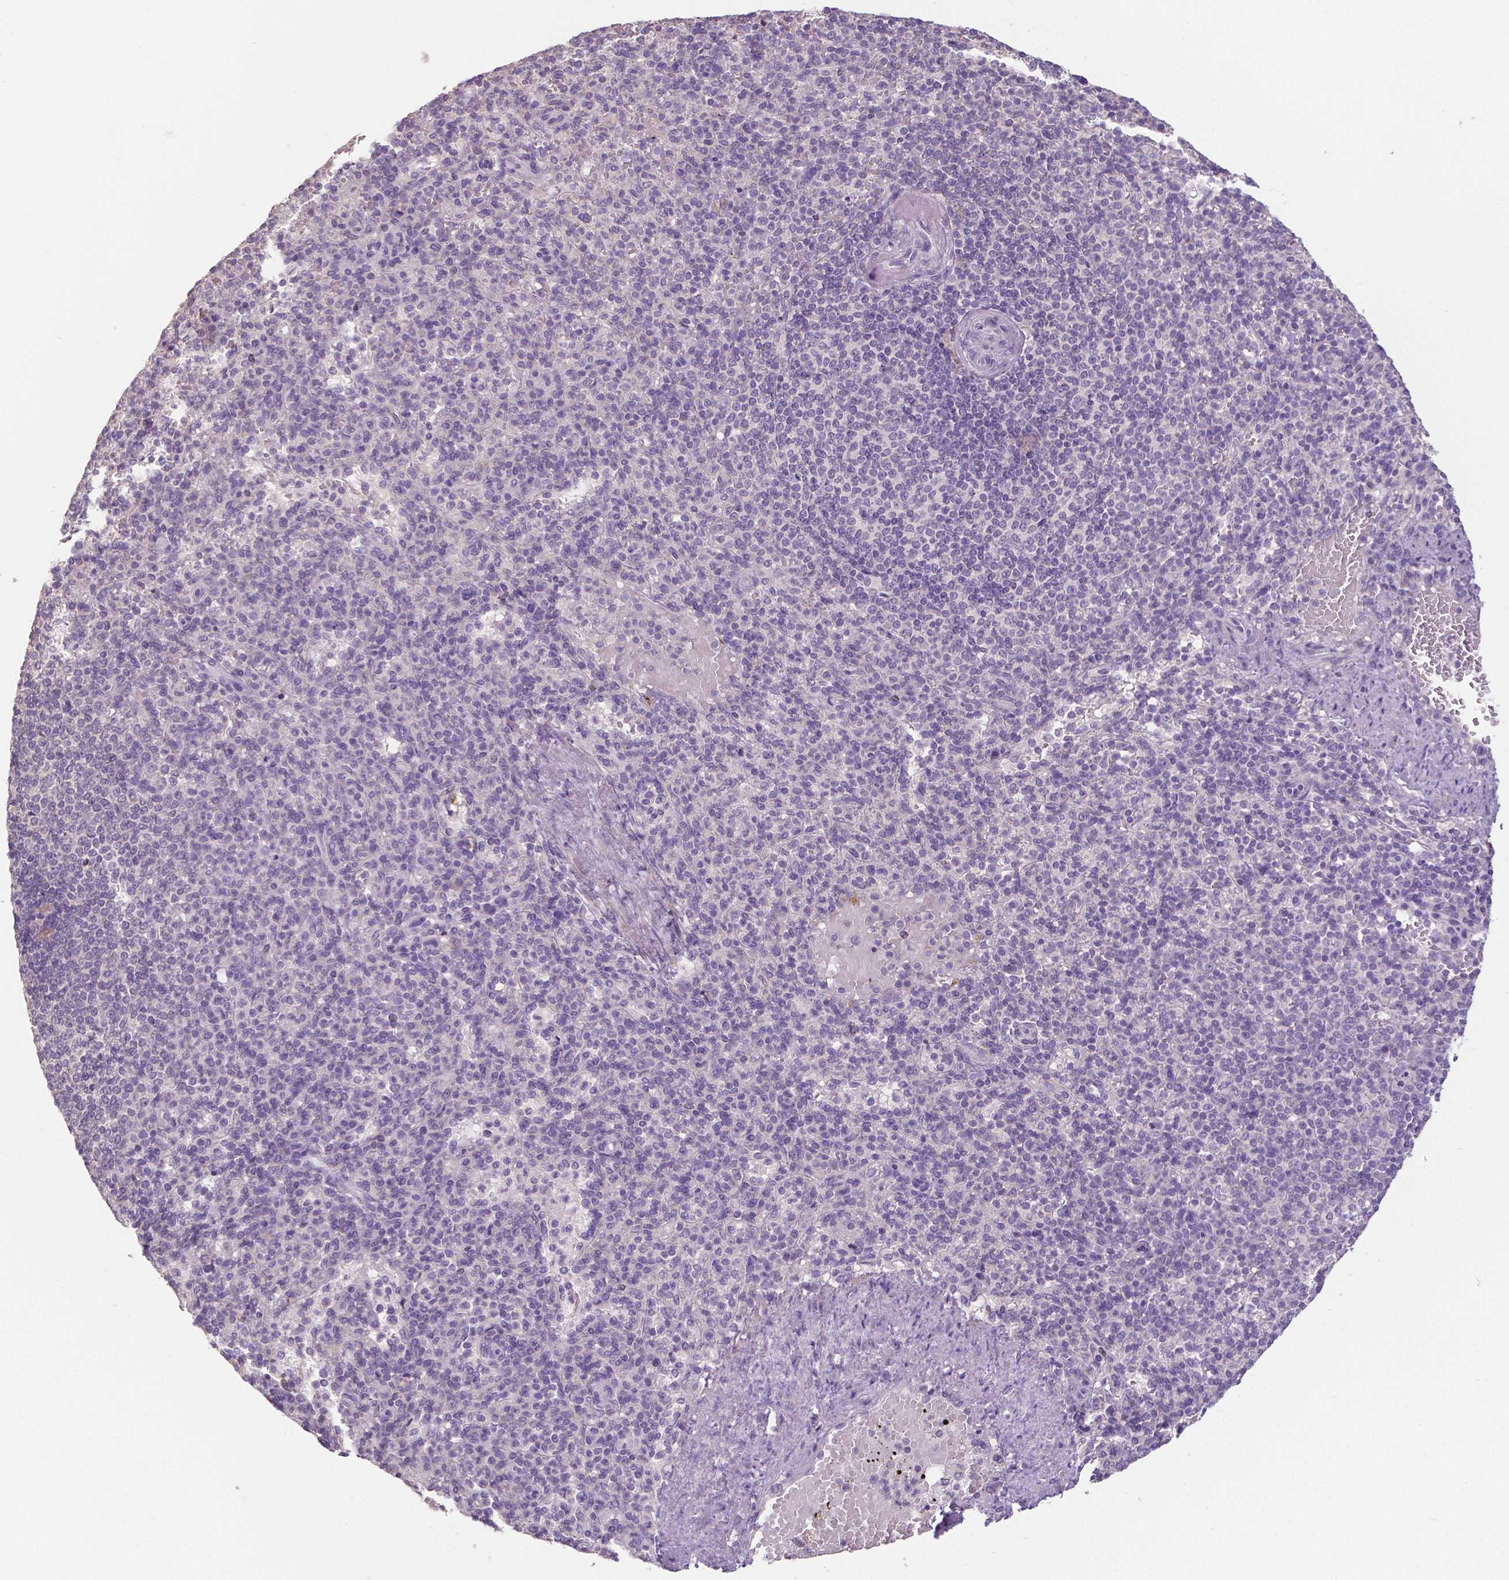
{"staining": {"intensity": "negative", "quantity": "none", "location": "none"}, "tissue": "spleen", "cell_type": "Cells in red pulp", "image_type": "normal", "snomed": [{"axis": "morphology", "description": "Normal tissue, NOS"}, {"axis": "topography", "description": "Spleen"}], "caption": "An image of human spleen is negative for staining in cells in red pulp. (Brightfield microscopy of DAB immunohistochemistry at high magnification).", "gene": "CRMP1", "patient": {"sex": "female", "age": 74}}